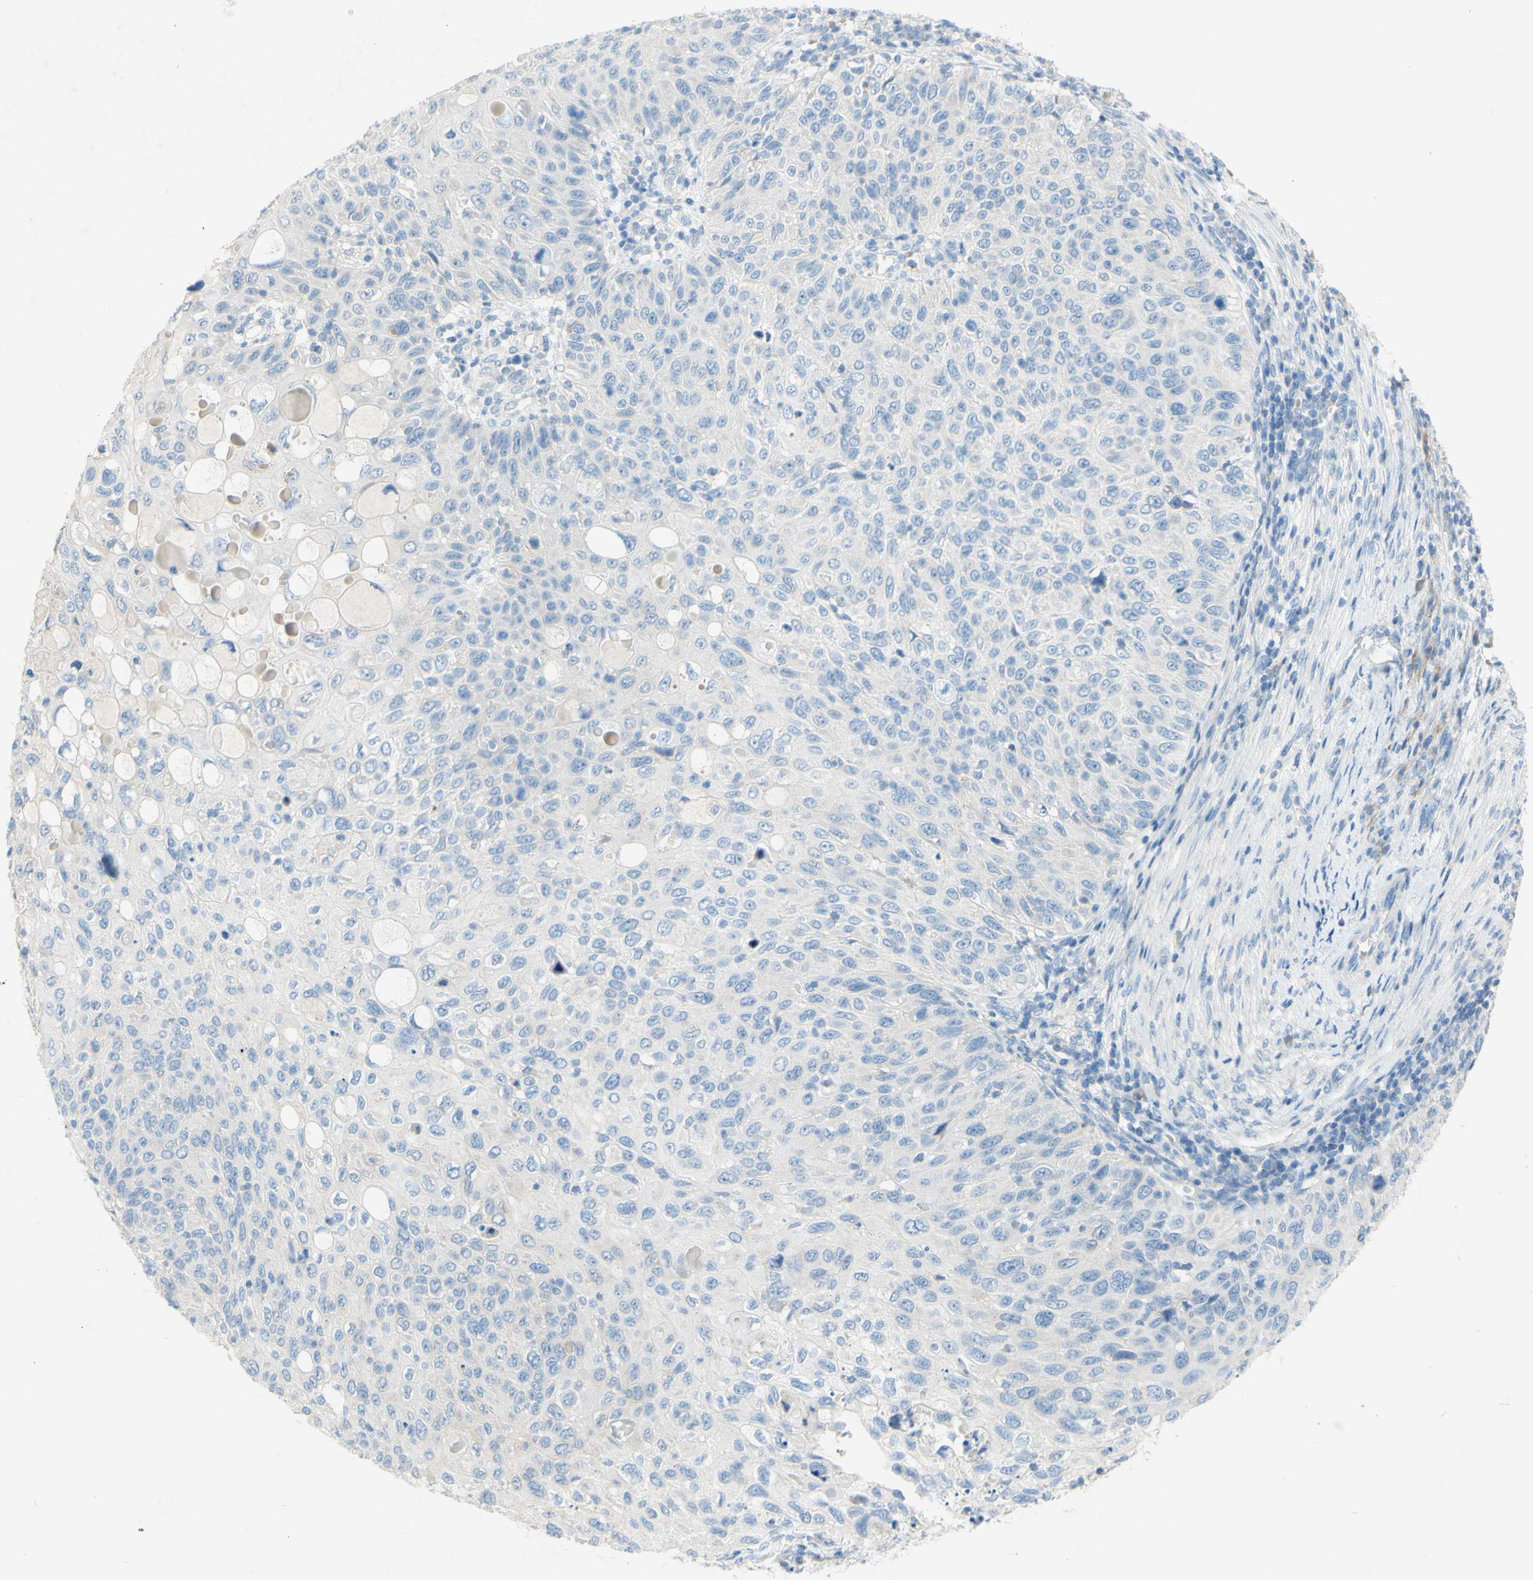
{"staining": {"intensity": "negative", "quantity": "none", "location": "none"}, "tissue": "cervical cancer", "cell_type": "Tumor cells", "image_type": "cancer", "snomed": [{"axis": "morphology", "description": "Squamous cell carcinoma, NOS"}, {"axis": "topography", "description": "Cervix"}], "caption": "IHC photomicrograph of neoplastic tissue: human cervical cancer stained with DAB (3,3'-diaminobenzidine) displays no significant protein positivity in tumor cells.", "gene": "ACADL", "patient": {"sex": "female", "age": 70}}